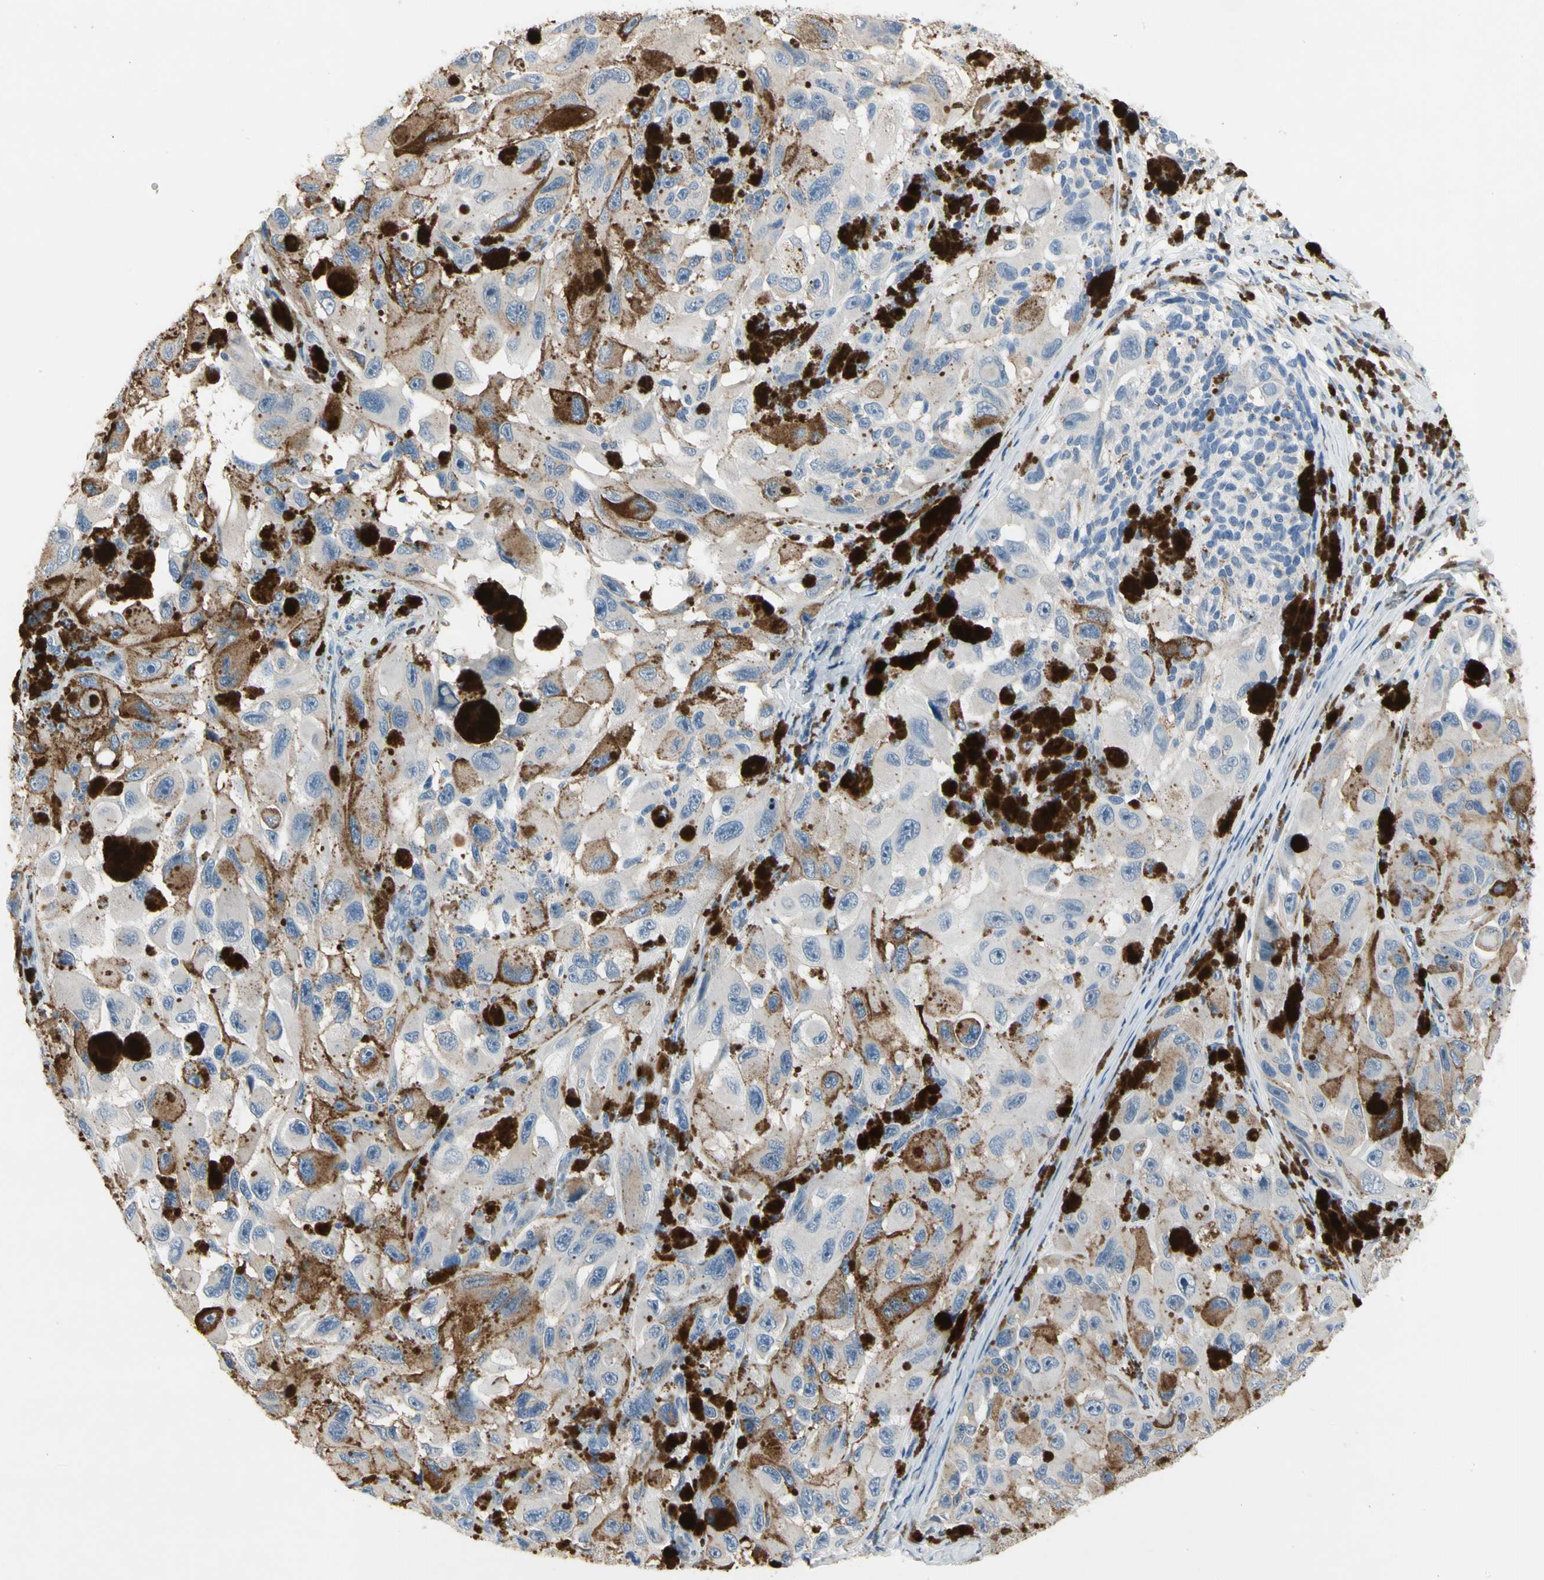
{"staining": {"intensity": "moderate", "quantity": "25%-75%", "location": "cytoplasmic/membranous"}, "tissue": "melanoma", "cell_type": "Tumor cells", "image_type": "cancer", "snomed": [{"axis": "morphology", "description": "Malignant melanoma, NOS"}, {"axis": "topography", "description": "Skin"}], "caption": "DAB (3,3'-diaminobenzidine) immunohistochemical staining of malignant melanoma reveals moderate cytoplasmic/membranous protein positivity in approximately 25%-75% of tumor cells. The staining was performed using DAB to visualize the protein expression in brown, while the nuclei were stained in blue with hematoxylin (Magnification: 20x).", "gene": "ECRG4", "patient": {"sex": "female", "age": 73}}